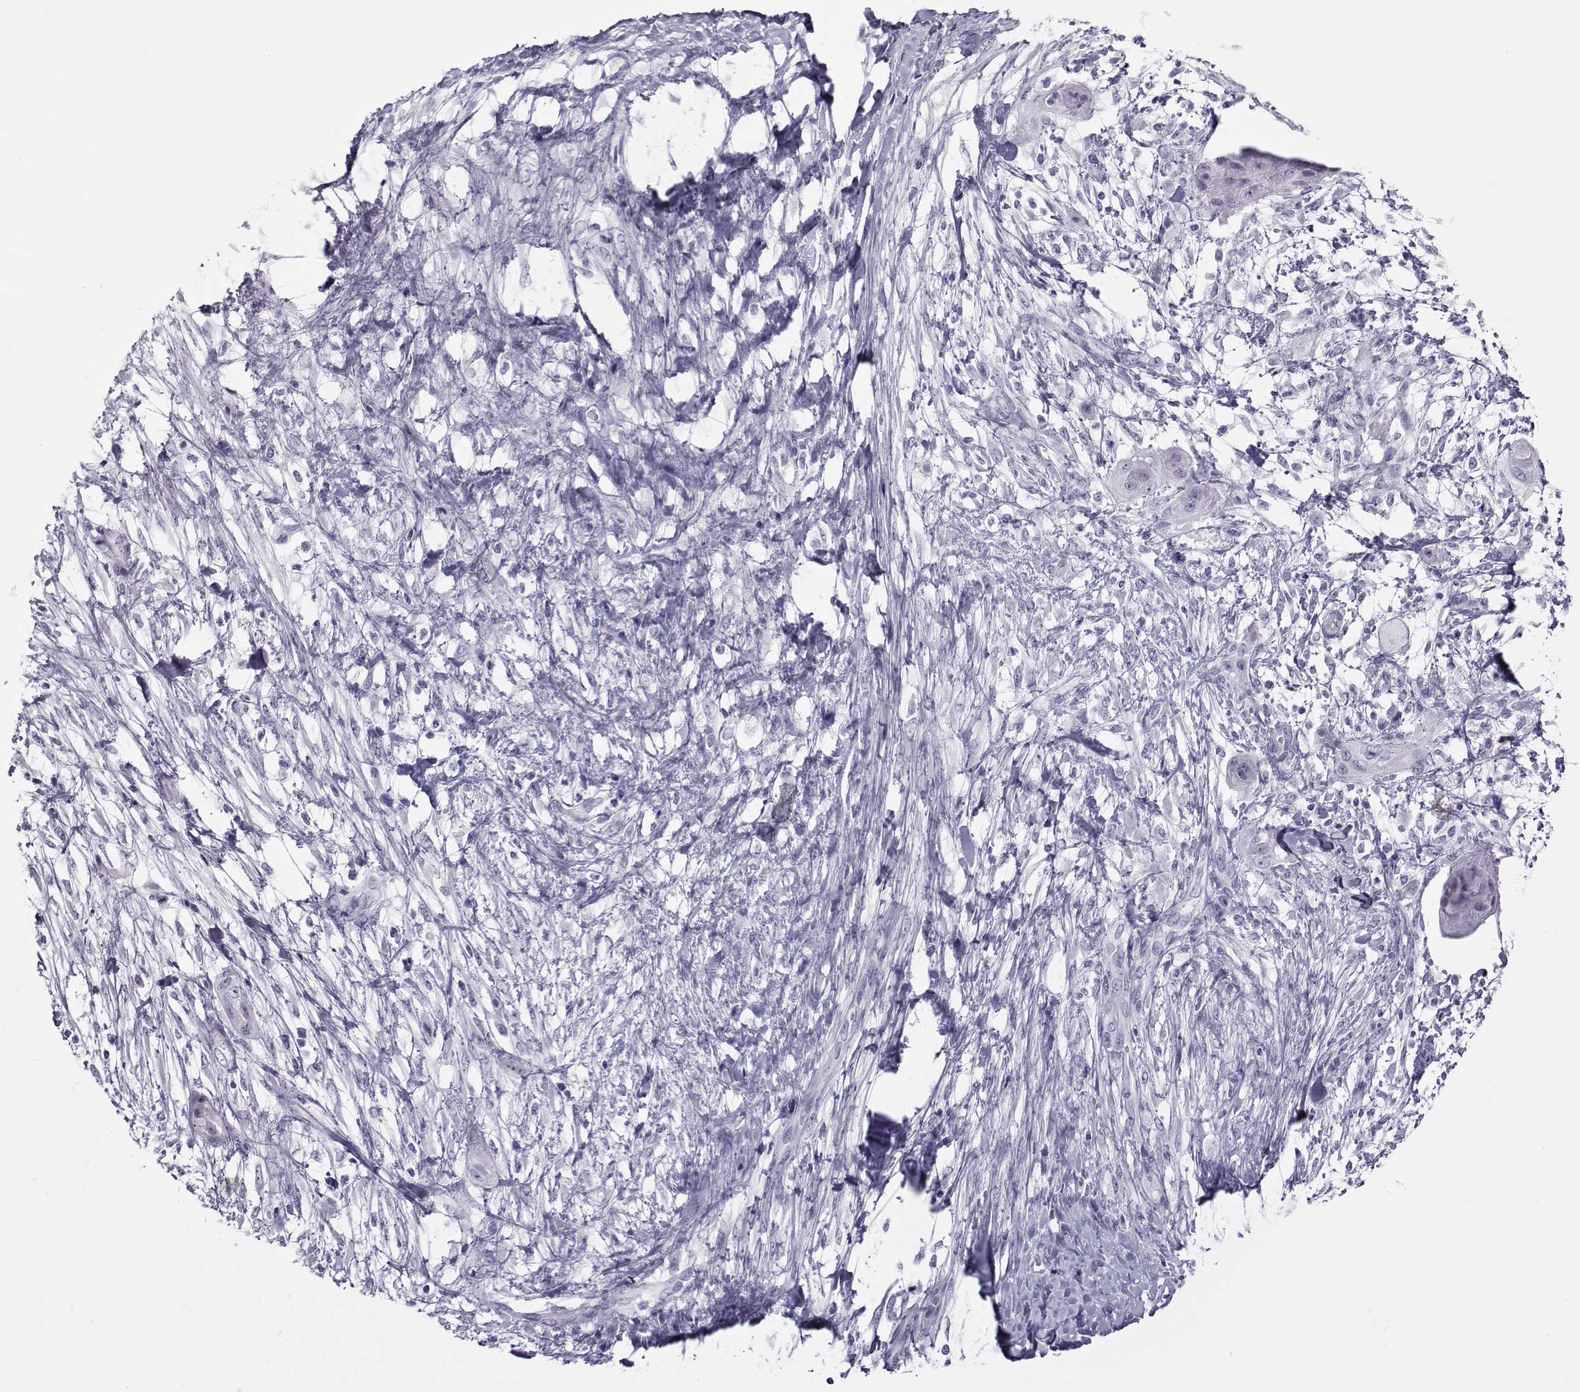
{"staining": {"intensity": "negative", "quantity": "none", "location": "none"}, "tissue": "skin cancer", "cell_type": "Tumor cells", "image_type": "cancer", "snomed": [{"axis": "morphology", "description": "Squamous cell carcinoma, NOS"}, {"axis": "topography", "description": "Skin"}], "caption": "There is no significant staining in tumor cells of skin cancer. (DAB immunohistochemistry, high magnification).", "gene": "ARMC2", "patient": {"sex": "male", "age": 62}}